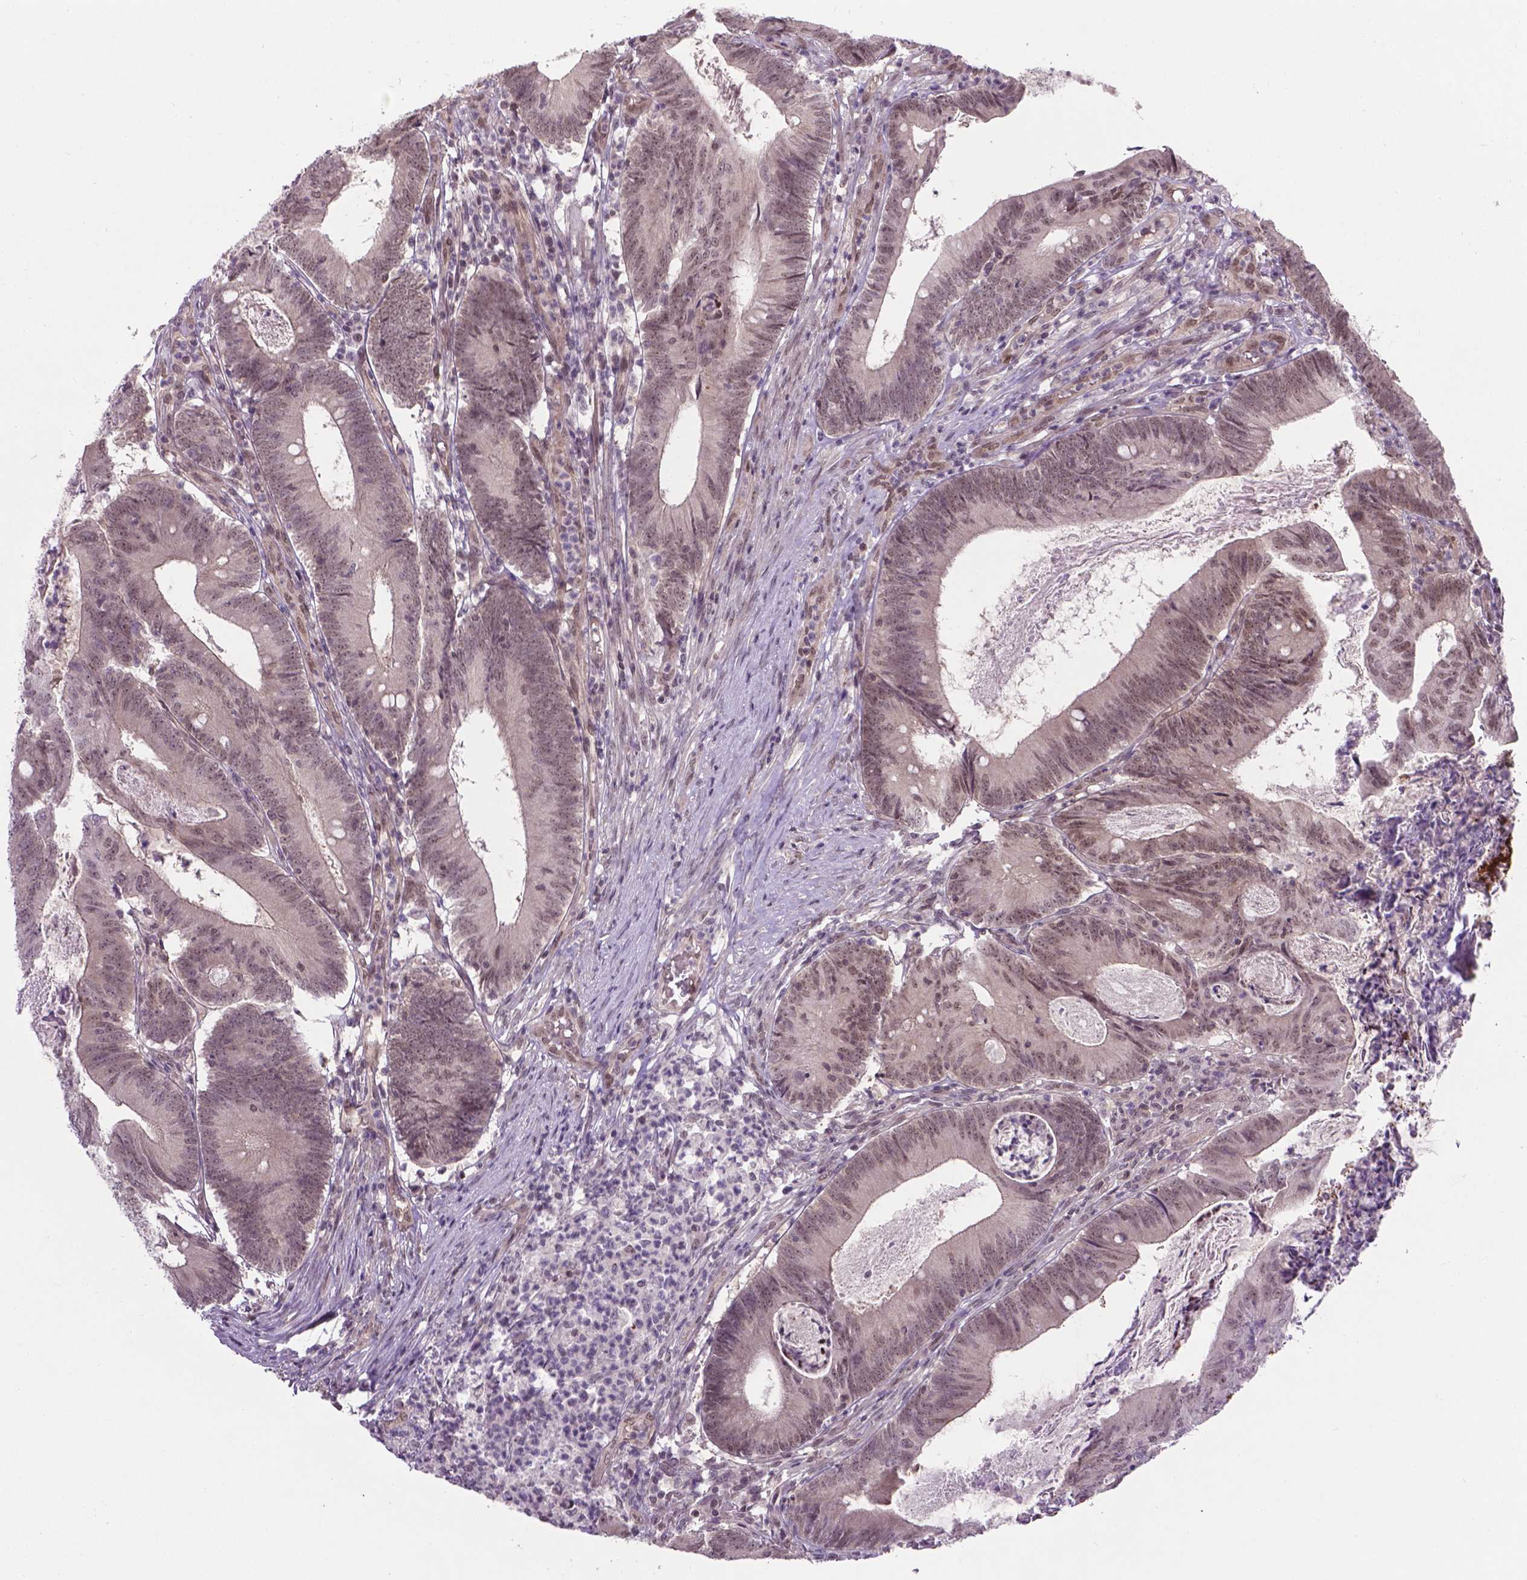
{"staining": {"intensity": "weak", "quantity": ">75%", "location": "cytoplasmic/membranous,nuclear"}, "tissue": "colorectal cancer", "cell_type": "Tumor cells", "image_type": "cancer", "snomed": [{"axis": "morphology", "description": "Adenocarcinoma, NOS"}, {"axis": "topography", "description": "Colon"}], "caption": "Human adenocarcinoma (colorectal) stained for a protein (brown) demonstrates weak cytoplasmic/membranous and nuclear positive positivity in approximately >75% of tumor cells.", "gene": "ANKRD54", "patient": {"sex": "female", "age": 70}}